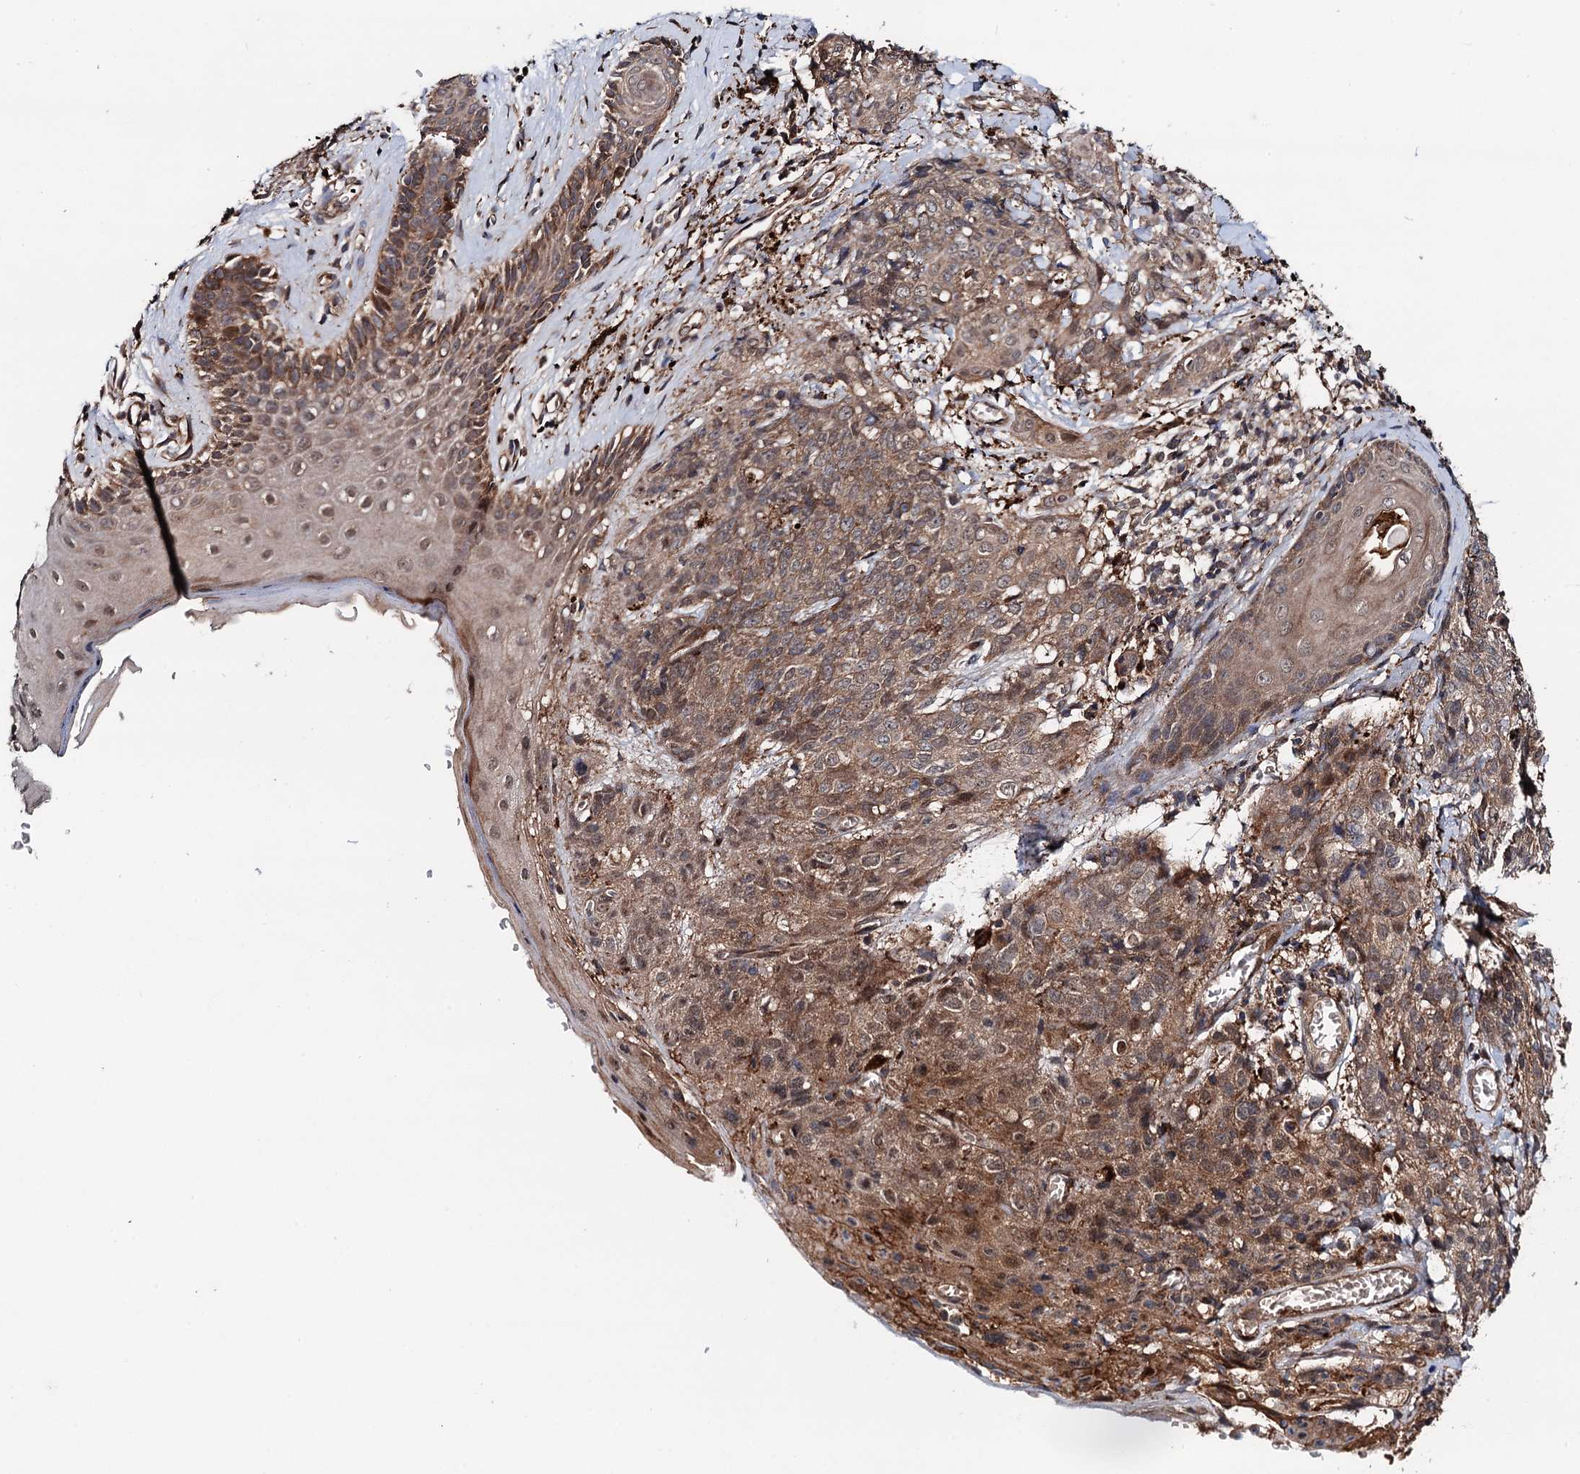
{"staining": {"intensity": "moderate", "quantity": ">75%", "location": "cytoplasmic/membranous"}, "tissue": "skin cancer", "cell_type": "Tumor cells", "image_type": "cancer", "snomed": [{"axis": "morphology", "description": "Squamous cell carcinoma, NOS"}, {"axis": "topography", "description": "Skin"}, {"axis": "topography", "description": "Vulva"}], "caption": "An immunohistochemistry histopathology image of neoplastic tissue is shown. Protein staining in brown highlights moderate cytoplasmic/membranous positivity in skin cancer within tumor cells. The protein is stained brown, and the nuclei are stained in blue (DAB (3,3'-diaminobenzidine) IHC with brightfield microscopy, high magnification).", "gene": "NLRP10", "patient": {"sex": "female", "age": 85}}